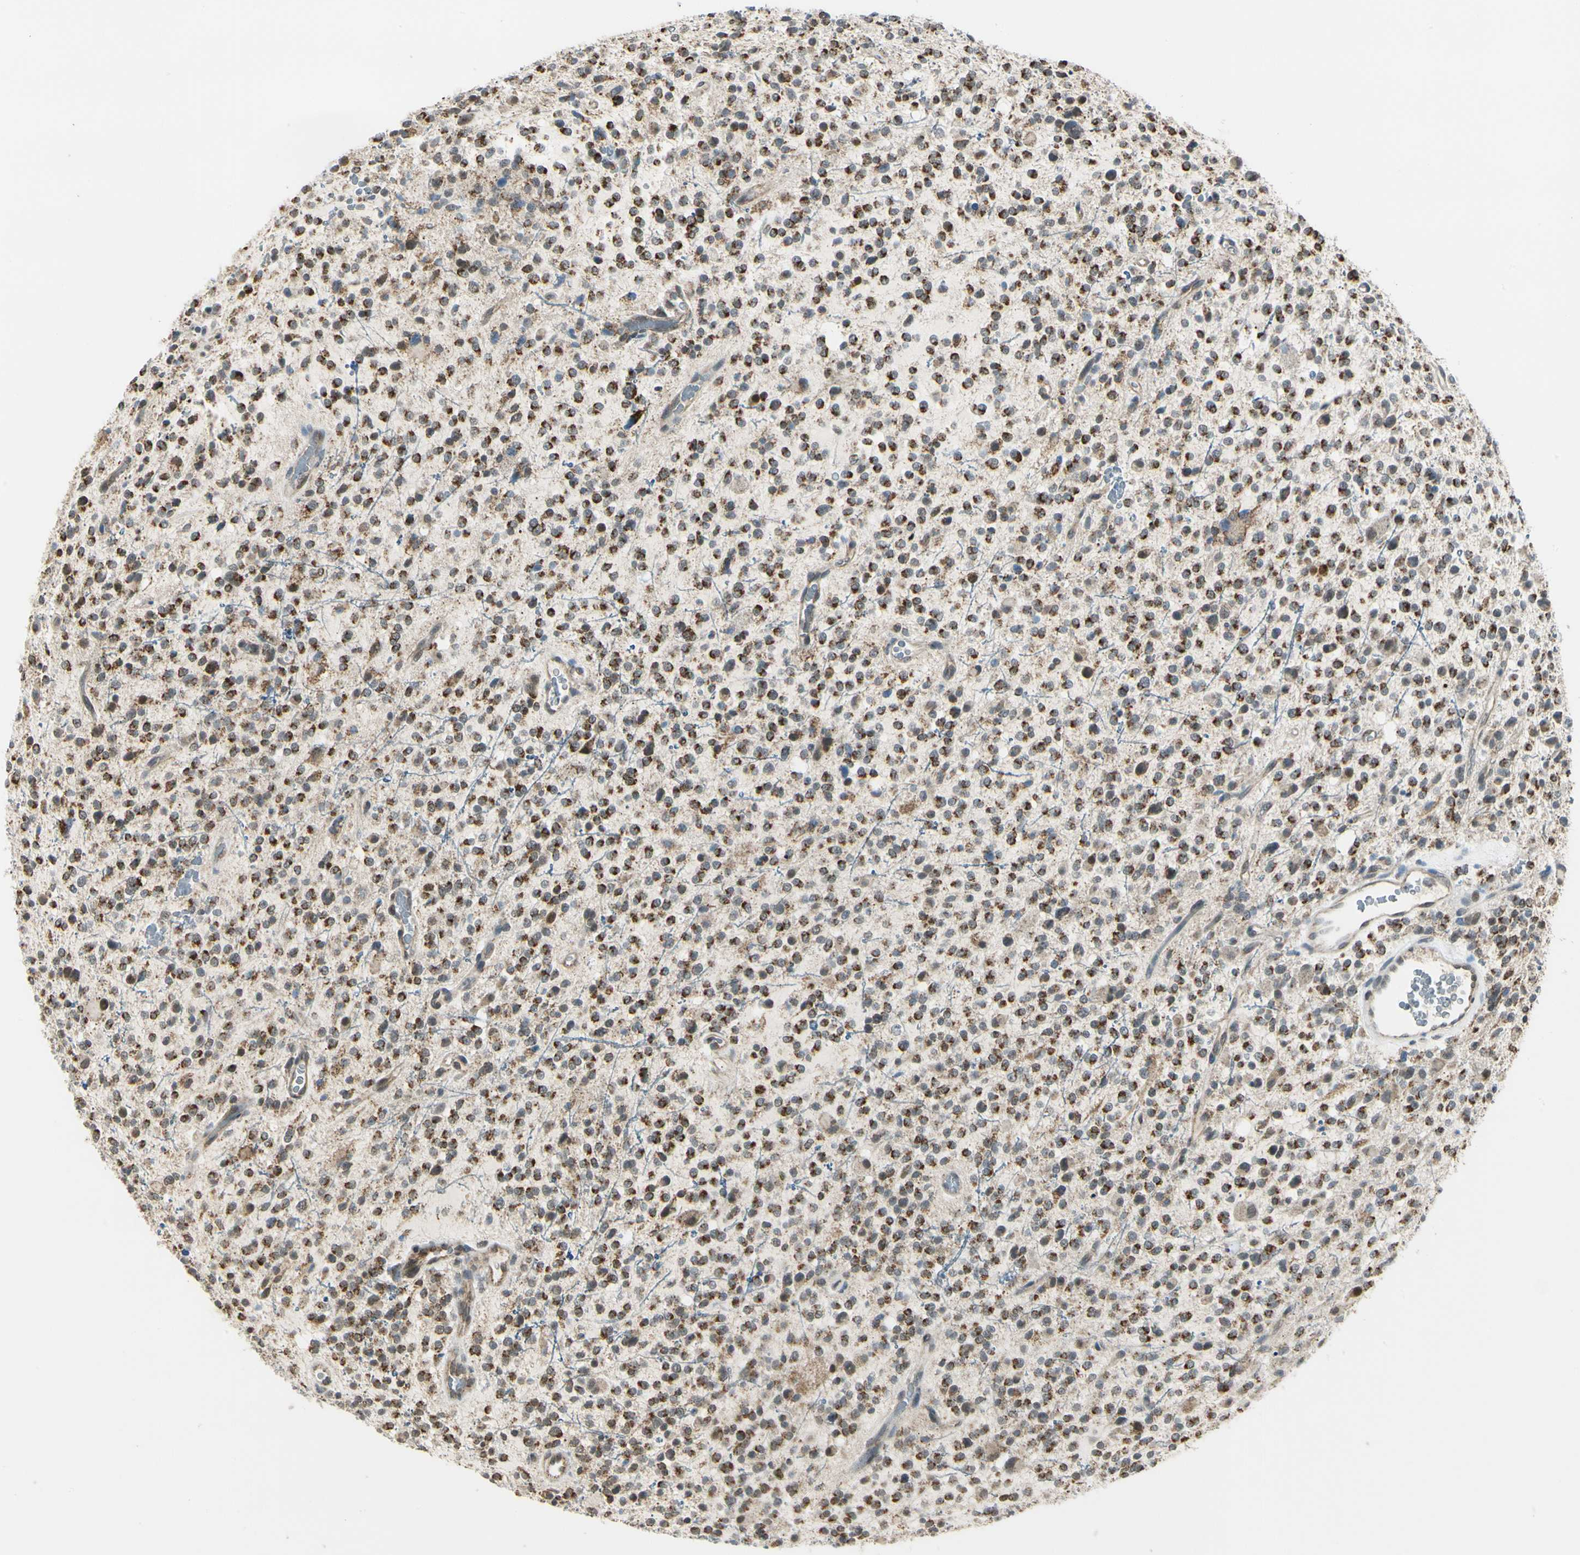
{"staining": {"intensity": "strong", "quantity": "25%-75%", "location": "cytoplasmic/membranous"}, "tissue": "glioma", "cell_type": "Tumor cells", "image_type": "cancer", "snomed": [{"axis": "morphology", "description": "Glioma, malignant, High grade"}, {"axis": "topography", "description": "Brain"}], "caption": "Immunohistochemistry (IHC) image of human malignant glioma (high-grade) stained for a protein (brown), which displays high levels of strong cytoplasmic/membranous staining in approximately 25%-75% of tumor cells.", "gene": "KHDC4", "patient": {"sex": "male", "age": 48}}